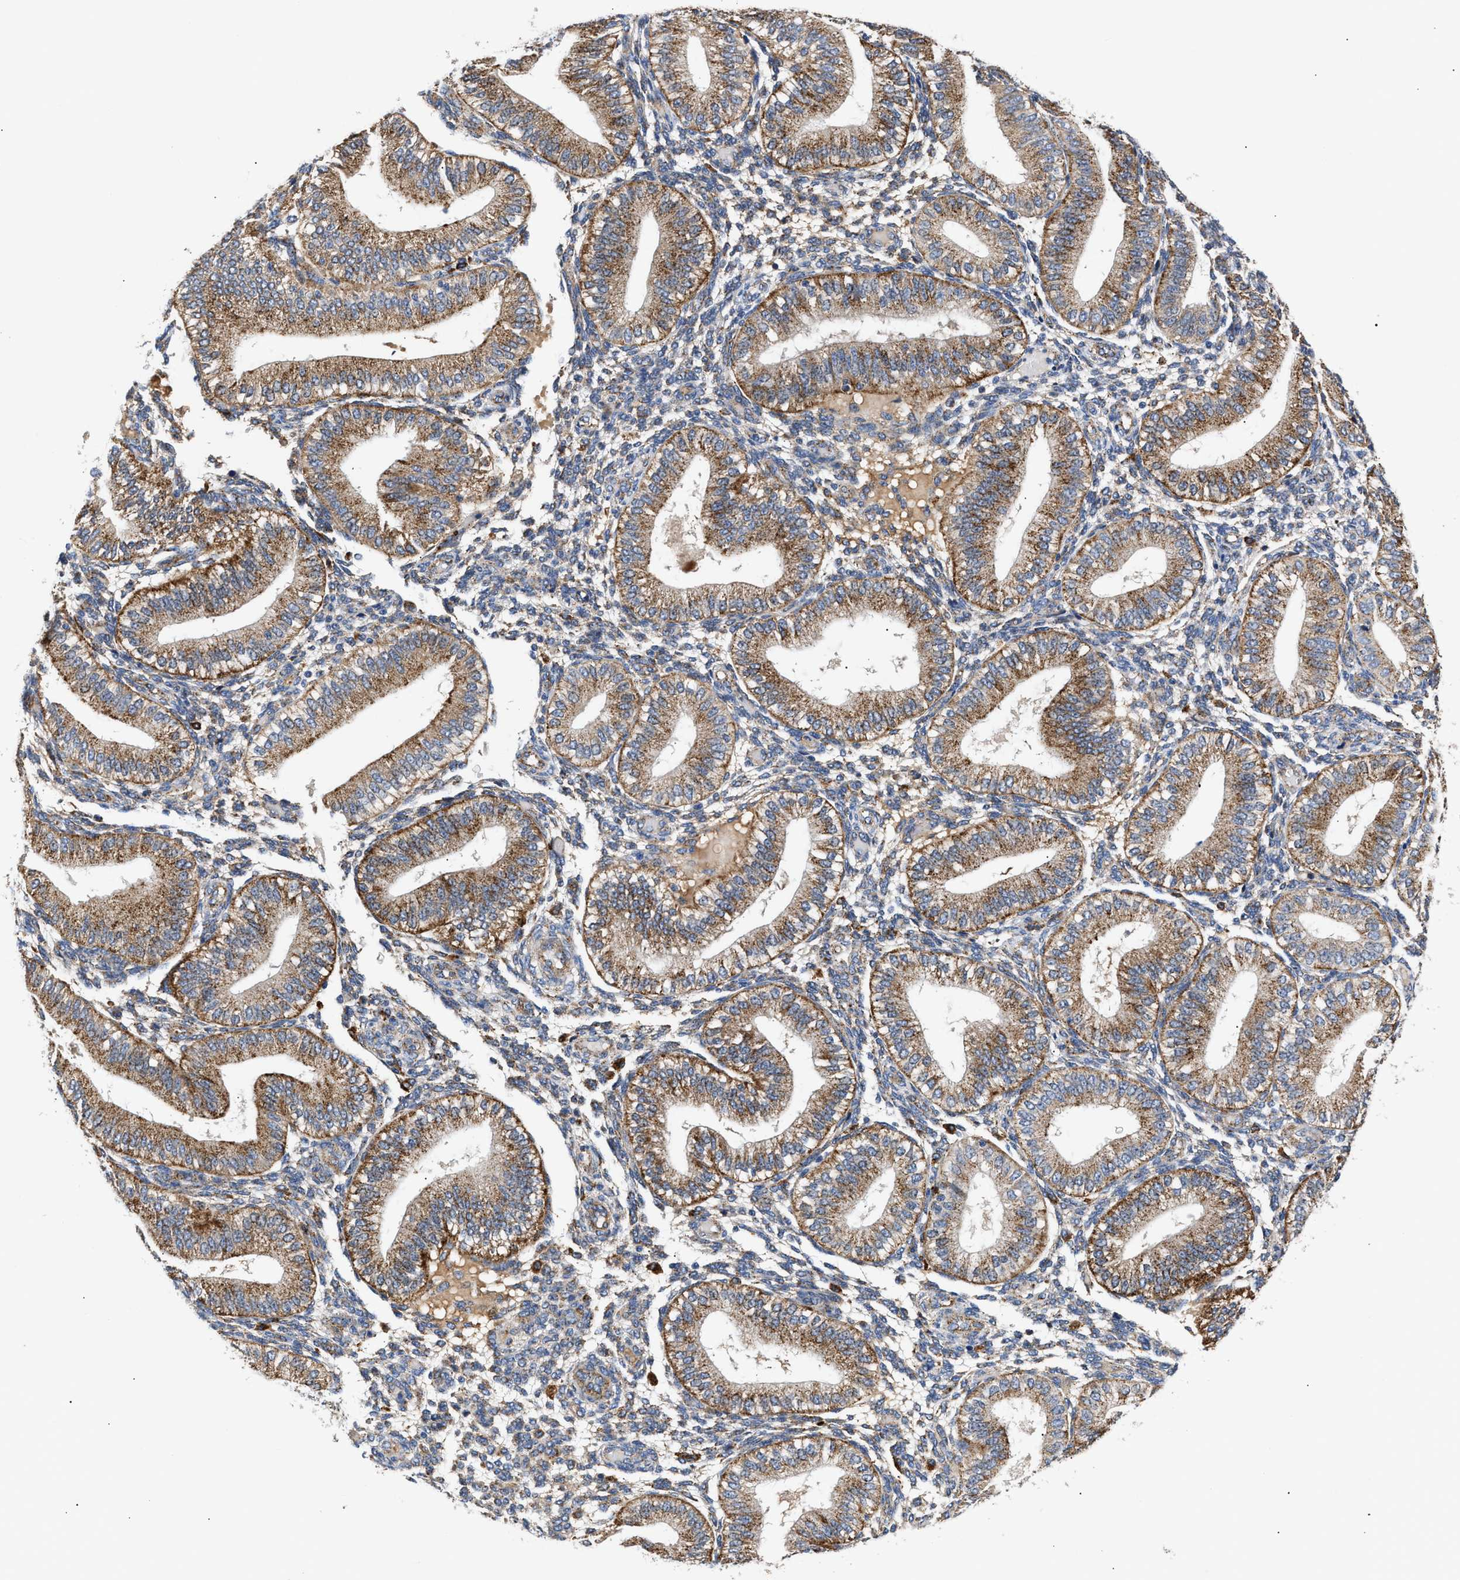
{"staining": {"intensity": "moderate", "quantity": "25%-75%", "location": "cytoplasmic/membranous"}, "tissue": "endometrium", "cell_type": "Cells in endometrial stroma", "image_type": "normal", "snomed": [{"axis": "morphology", "description": "Normal tissue, NOS"}, {"axis": "topography", "description": "Endometrium"}], "caption": "Immunohistochemistry (IHC) of benign endometrium reveals medium levels of moderate cytoplasmic/membranous positivity in approximately 25%-75% of cells in endometrial stroma.", "gene": "CCDC146", "patient": {"sex": "female", "age": 39}}